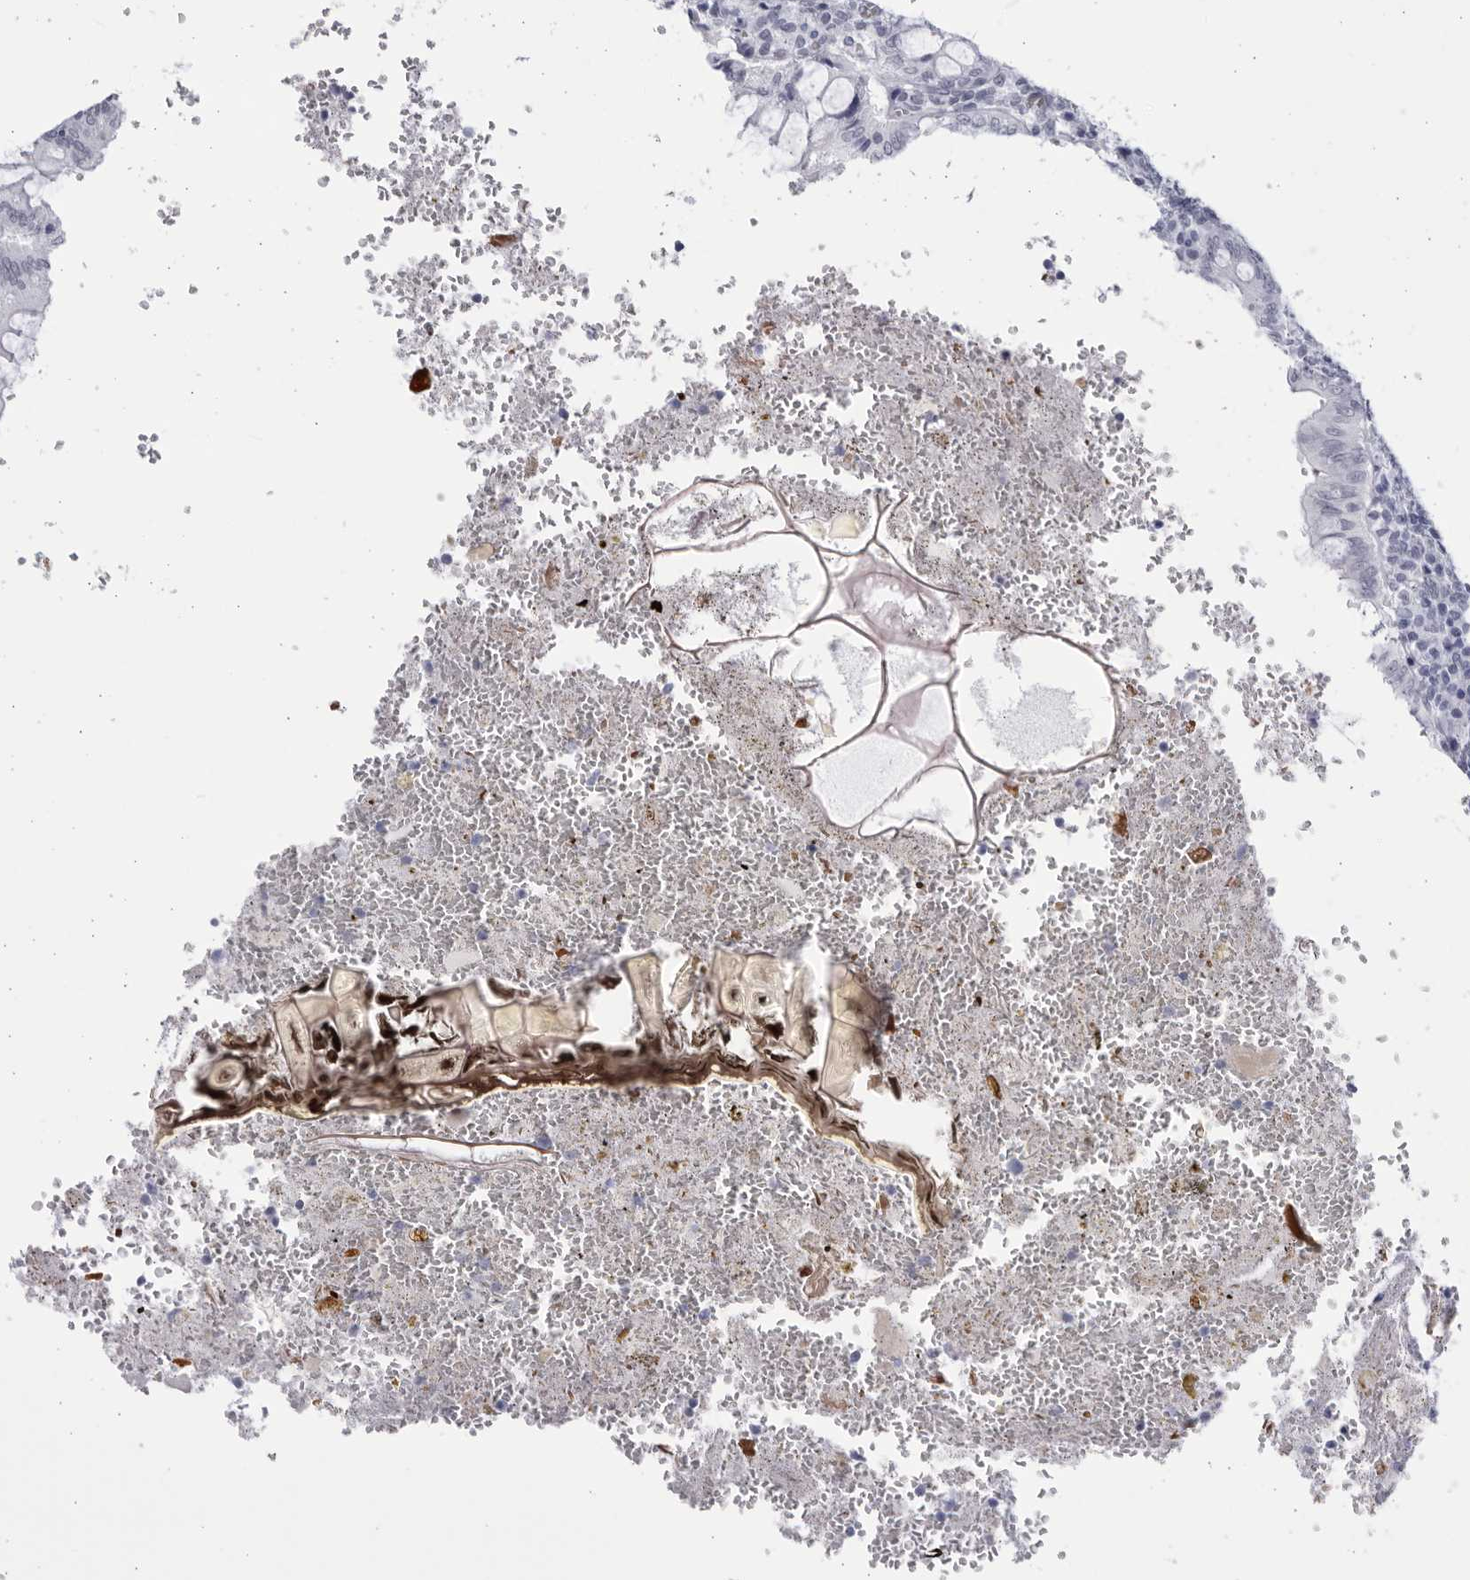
{"staining": {"intensity": "weak", "quantity": ">75%", "location": "nuclear"}, "tissue": "appendix", "cell_type": "Glandular cells", "image_type": "normal", "snomed": [{"axis": "morphology", "description": "Normal tissue, NOS"}, {"axis": "topography", "description": "Appendix"}], "caption": "DAB (3,3'-diaminobenzidine) immunohistochemical staining of benign appendix shows weak nuclear protein staining in approximately >75% of glandular cells. (Brightfield microscopy of DAB IHC at high magnification).", "gene": "CCDC181", "patient": {"sex": "male", "age": 8}}